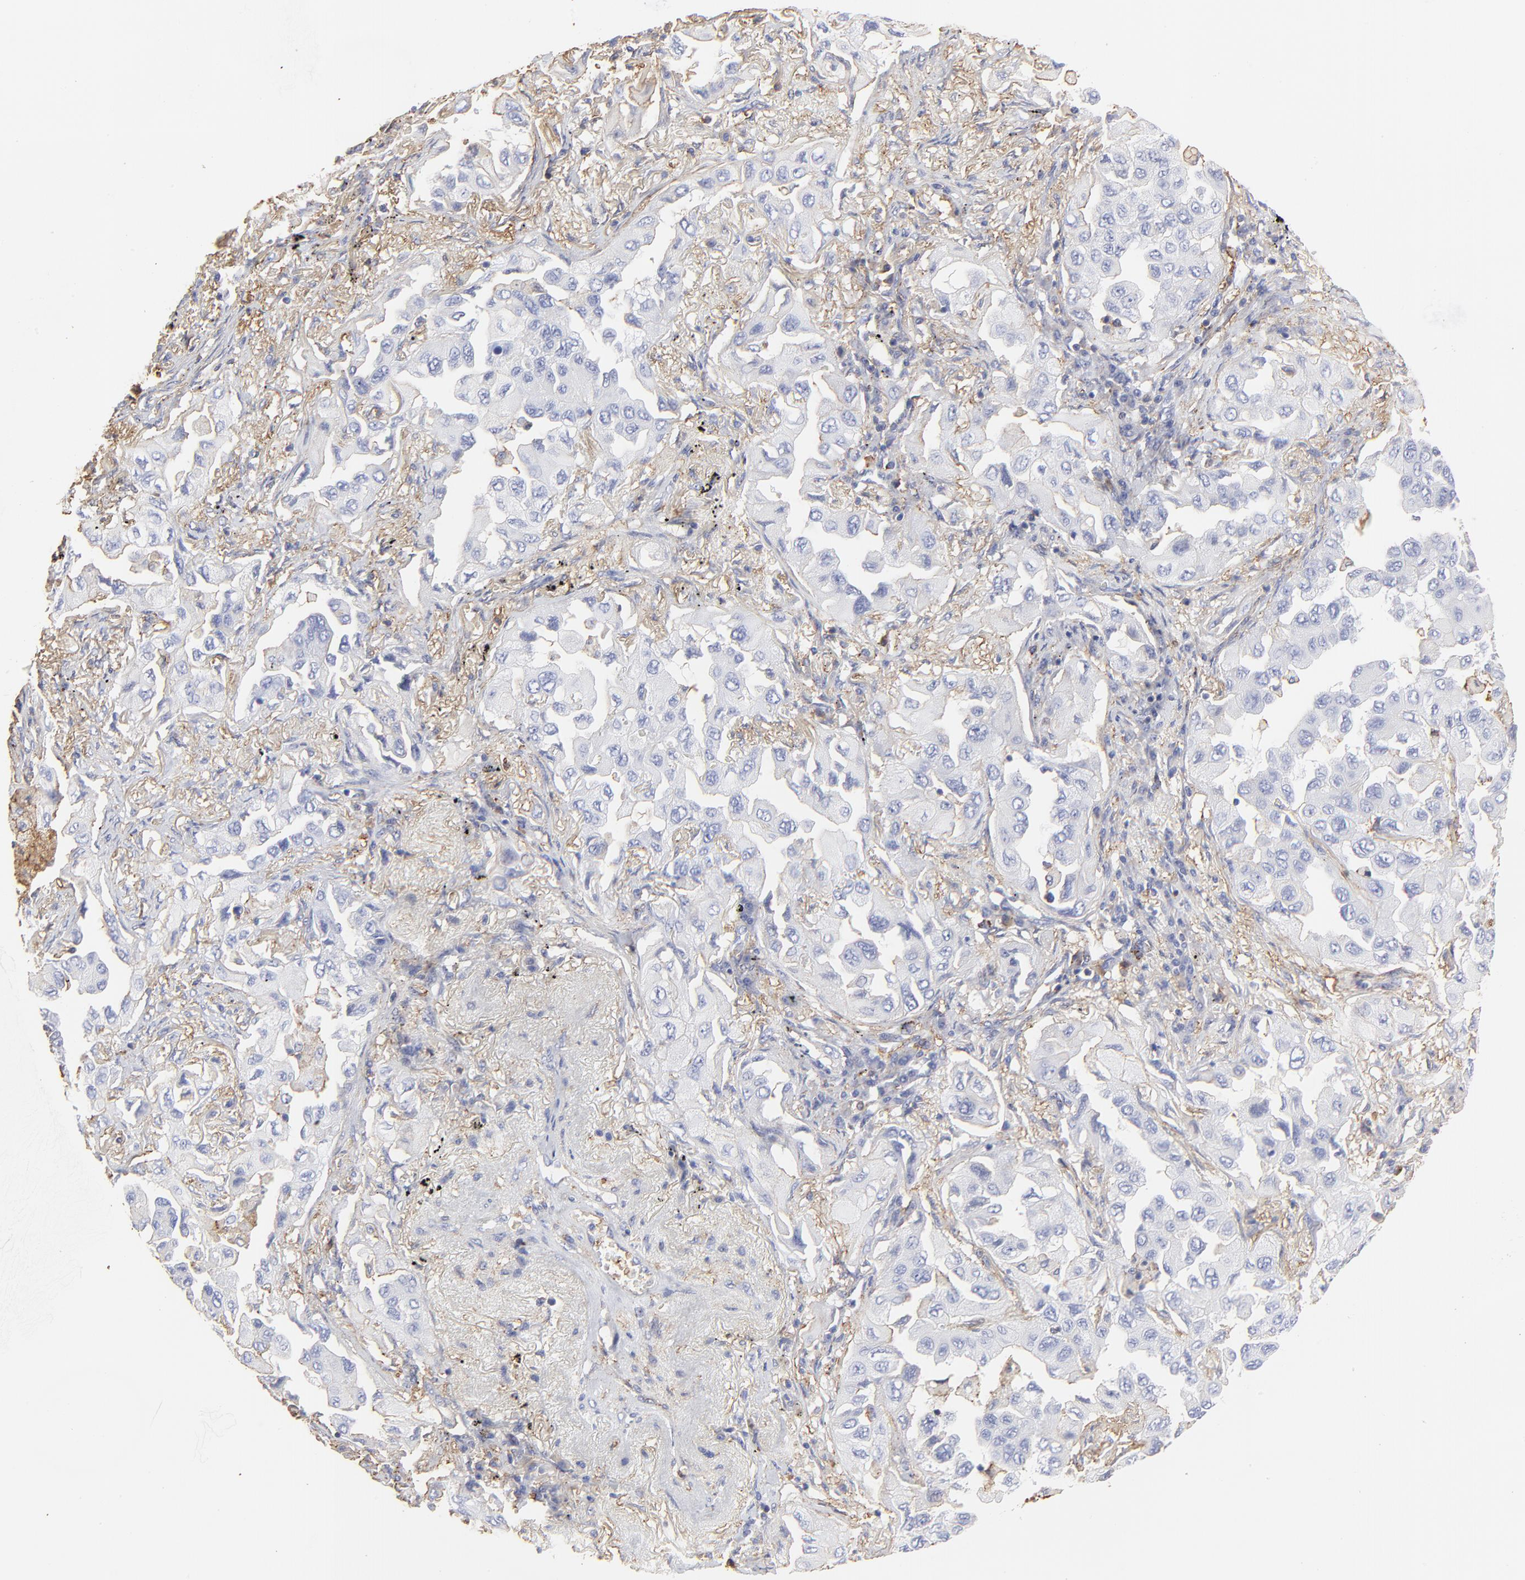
{"staining": {"intensity": "negative", "quantity": "none", "location": "none"}, "tissue": "lung cancer", "cell_type": "Tumor cells", "image_type": "cancer", "snomed": [{"axis": "morphology", "description": "Adenocarcinoma, NOS"}, {"axis": "topography", "description": "Lung"}], "caption": "Immunohistochemistry histopathology image of lung cancer stained for a protein (brown), which displays no staining in tumor cells. Brightfield microscopy of immunohistochemistry stained with DAB (brown) and hematoxylin (blue), captured at high magnification.", "gene": "ANXA6", "patient": {"sex": "female", "age": 65}}